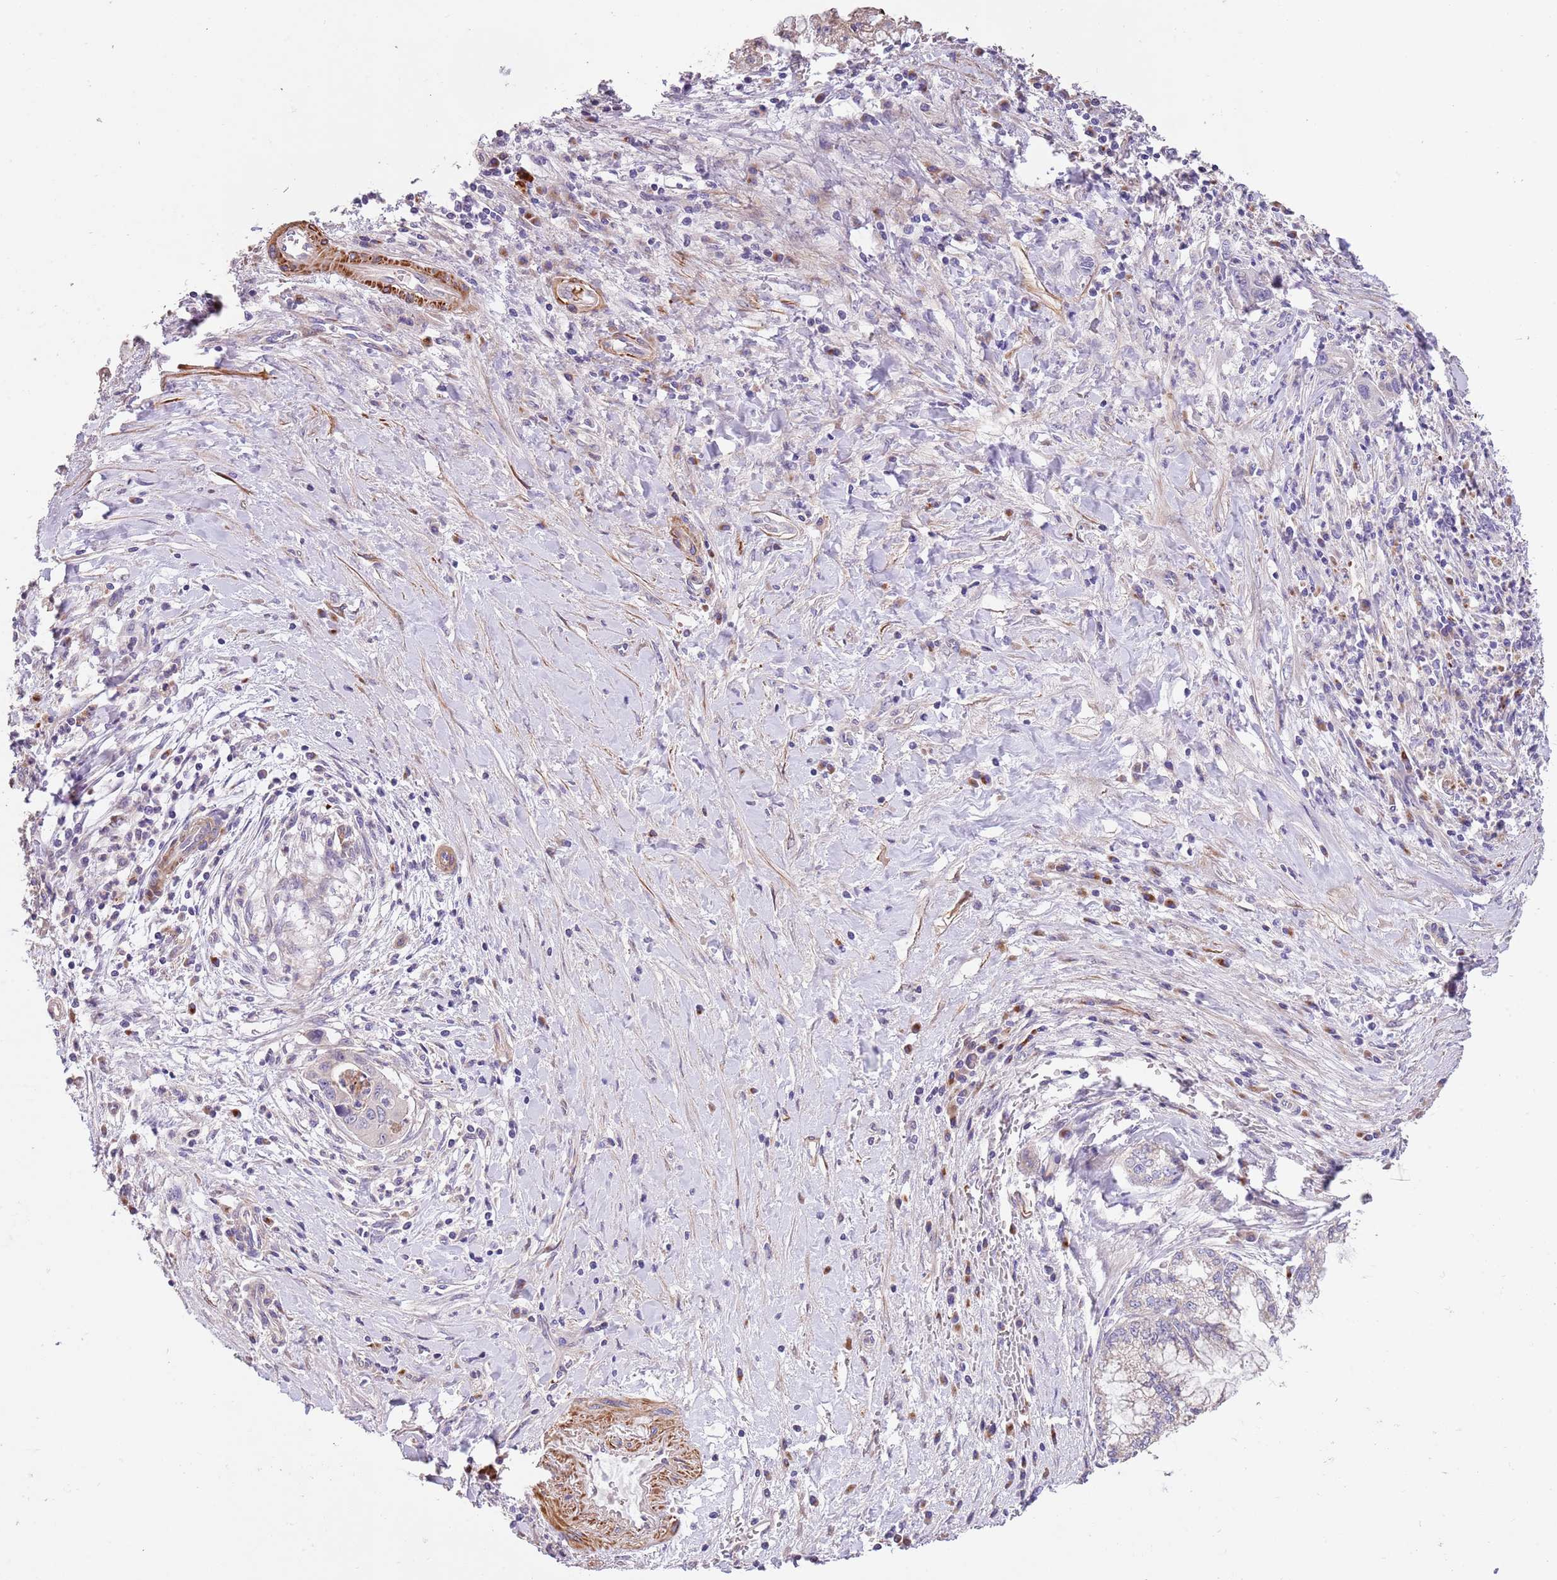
{"staining": {"intensity": "negative", "quantity": "none", "location": "none"}, "tissue": "pancreatic cancer", "cell_type": "Tumor cells", "image_type": "cancer", "snomed": [{"axis": "morphology", "description": "Adenocarcinoma, NOS"}, {"axis": "topography", "description": "Pancreas"}], "caption": "Immunohistochemical staining of adenocarcinoma (pancreatic) demonstrates no significant positivity in tumor cells. (DAB (3,3'-diaminobenzidine) immunohistochemistry (IHC) visualized using brightfield microscopy, high magnification).", "gene": "PIGA", "patient": {"sex": "male", "age": 73}}